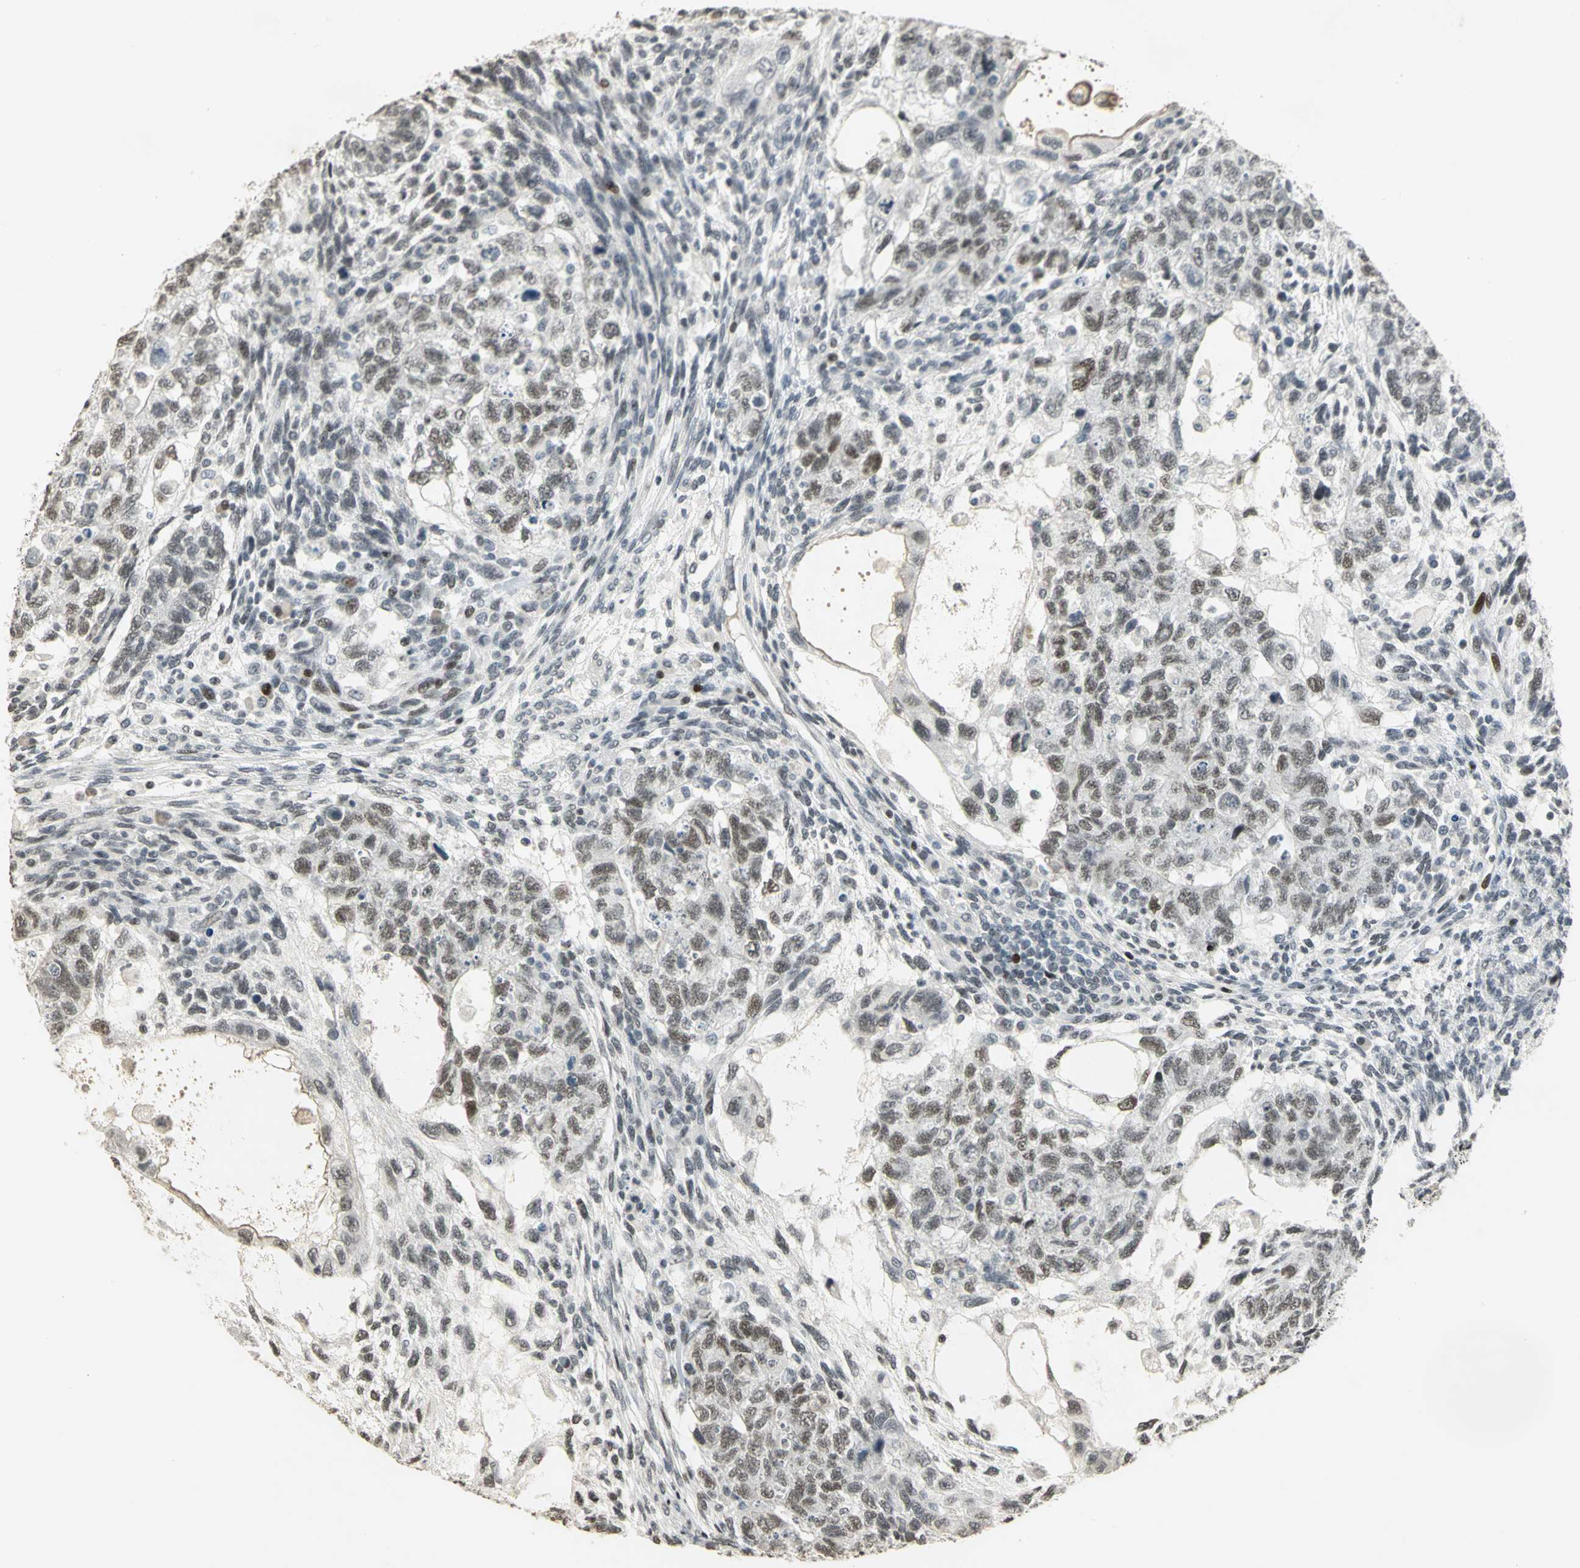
{"staining": {"intensity": "moderate", "quantity": "25%-75%", "location": "nuclear"}, "tissue": "testis cancer", "cell_type": "Tumor cells", "image_type": "cancer", "snomed": [{"axis": "morphology", "description": "Normal tissue, NOS"}, {"axis": "morphology", "description": "Carcinoma, Embryonal, NOS"}, {"axis": "topography", "description": "Testis"}], "caption": "This is a micrograph of IHC staining of testis cancer, which shows moderate positivity in the nuclear of tumor cells.", "gene": "KDM1A", "patient": {"sex": "male", "age": 36}}